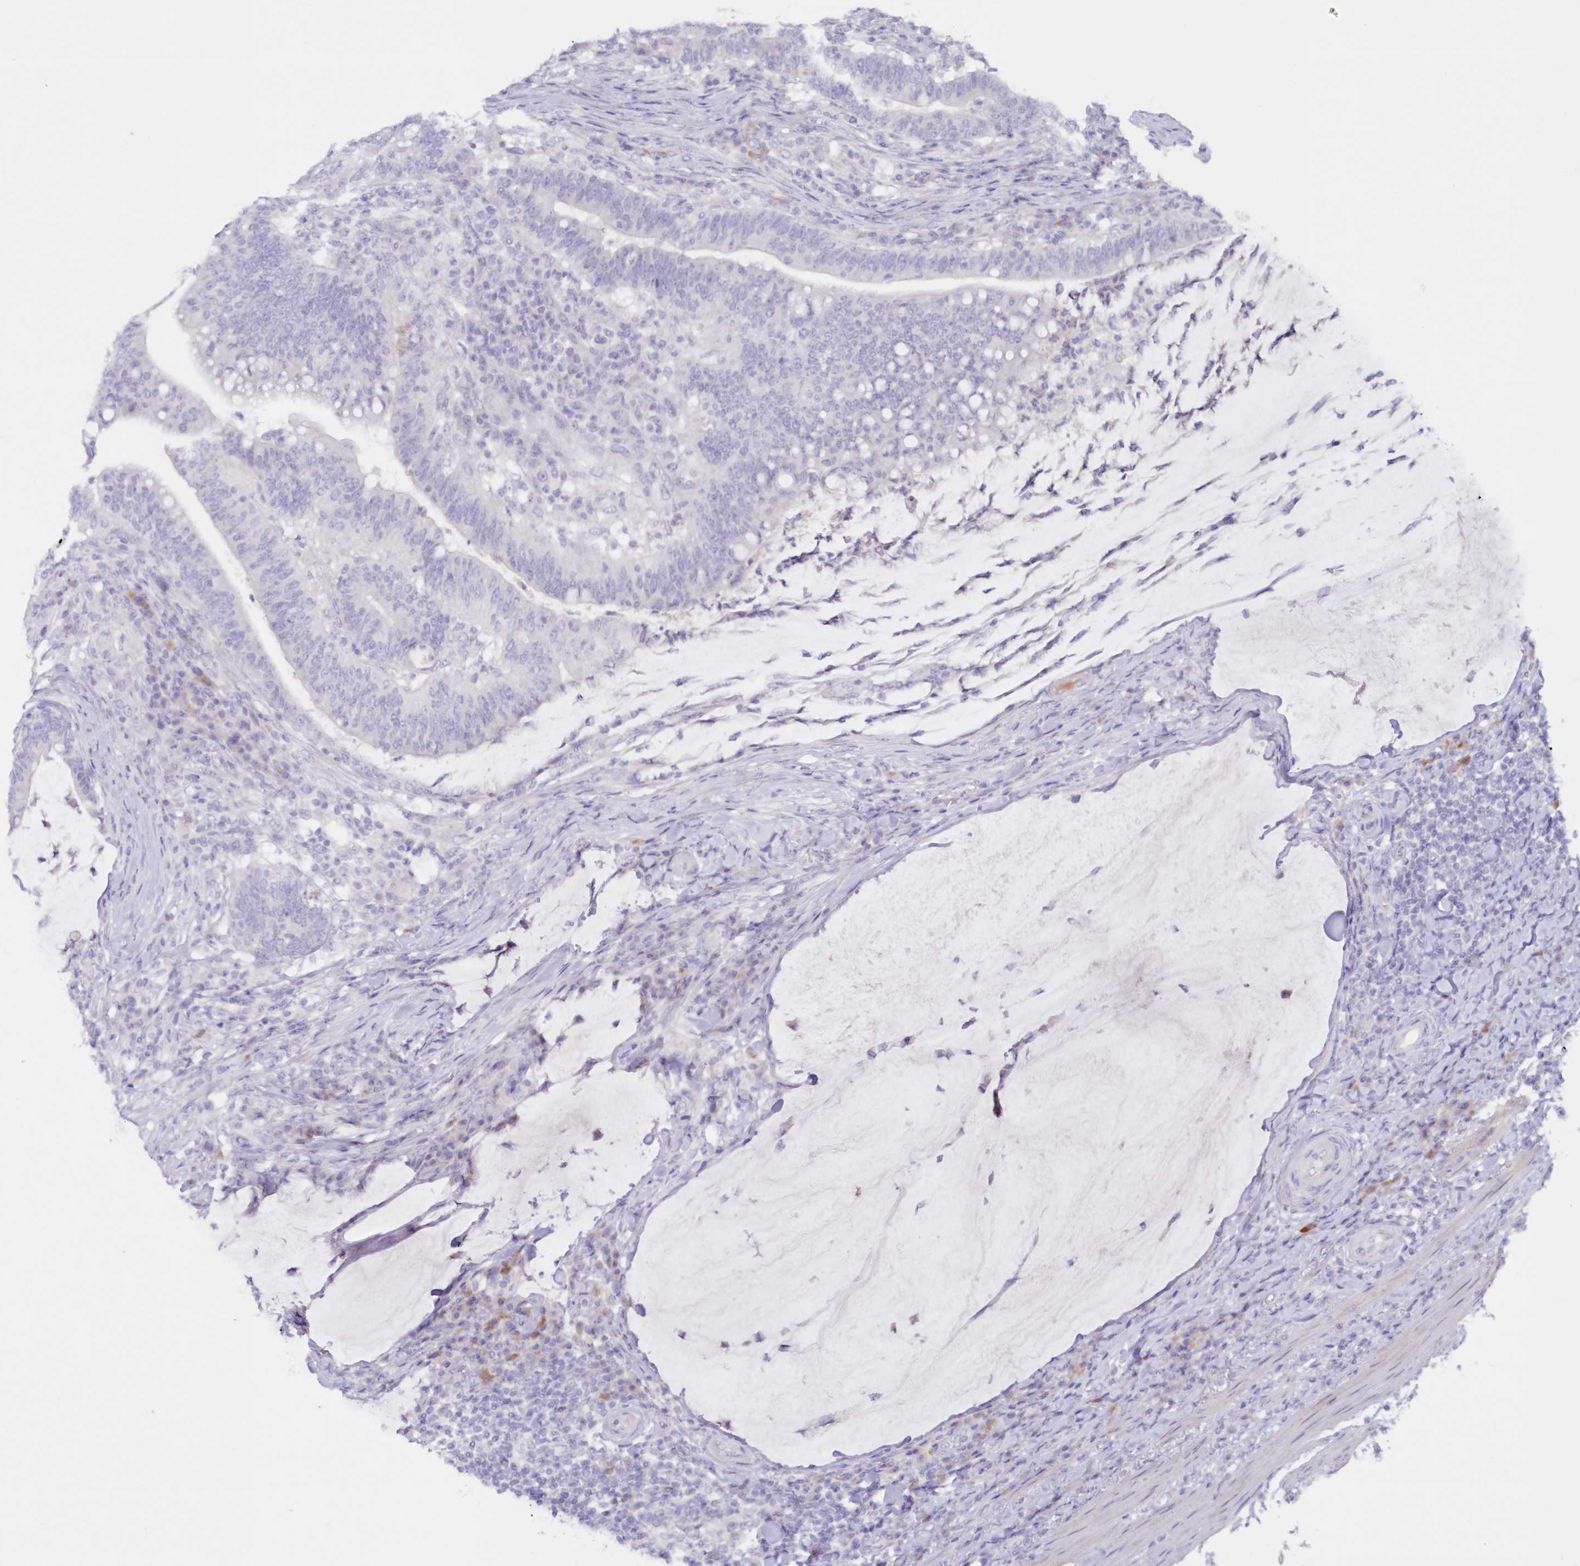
{"staining": {"intensity": "negative", "quantity": "none", "location": "none"}, "tissue": "colorectal cancer", "cell_type": "Tumor cells", "image_type": "cancer", "snomed": [{"axis": "morphology", "description": "Normal tissue, NOS"}, {"axis": "morphology", "description": "Adenocarcinoma, NOS"}, {"axis": "topography", "description": "Colon"}], "caption": "Colorectal cancer was stained to show a protein in brown. There is no significant positivity in tumor cells. The staining is performed using DAB (3,3'-diaminobenzidine) brown chromogen with nuclei counter-stained in using hematoxylin.", "gene": "GCKR", "patient": {"sex": "female", "age": 66}}